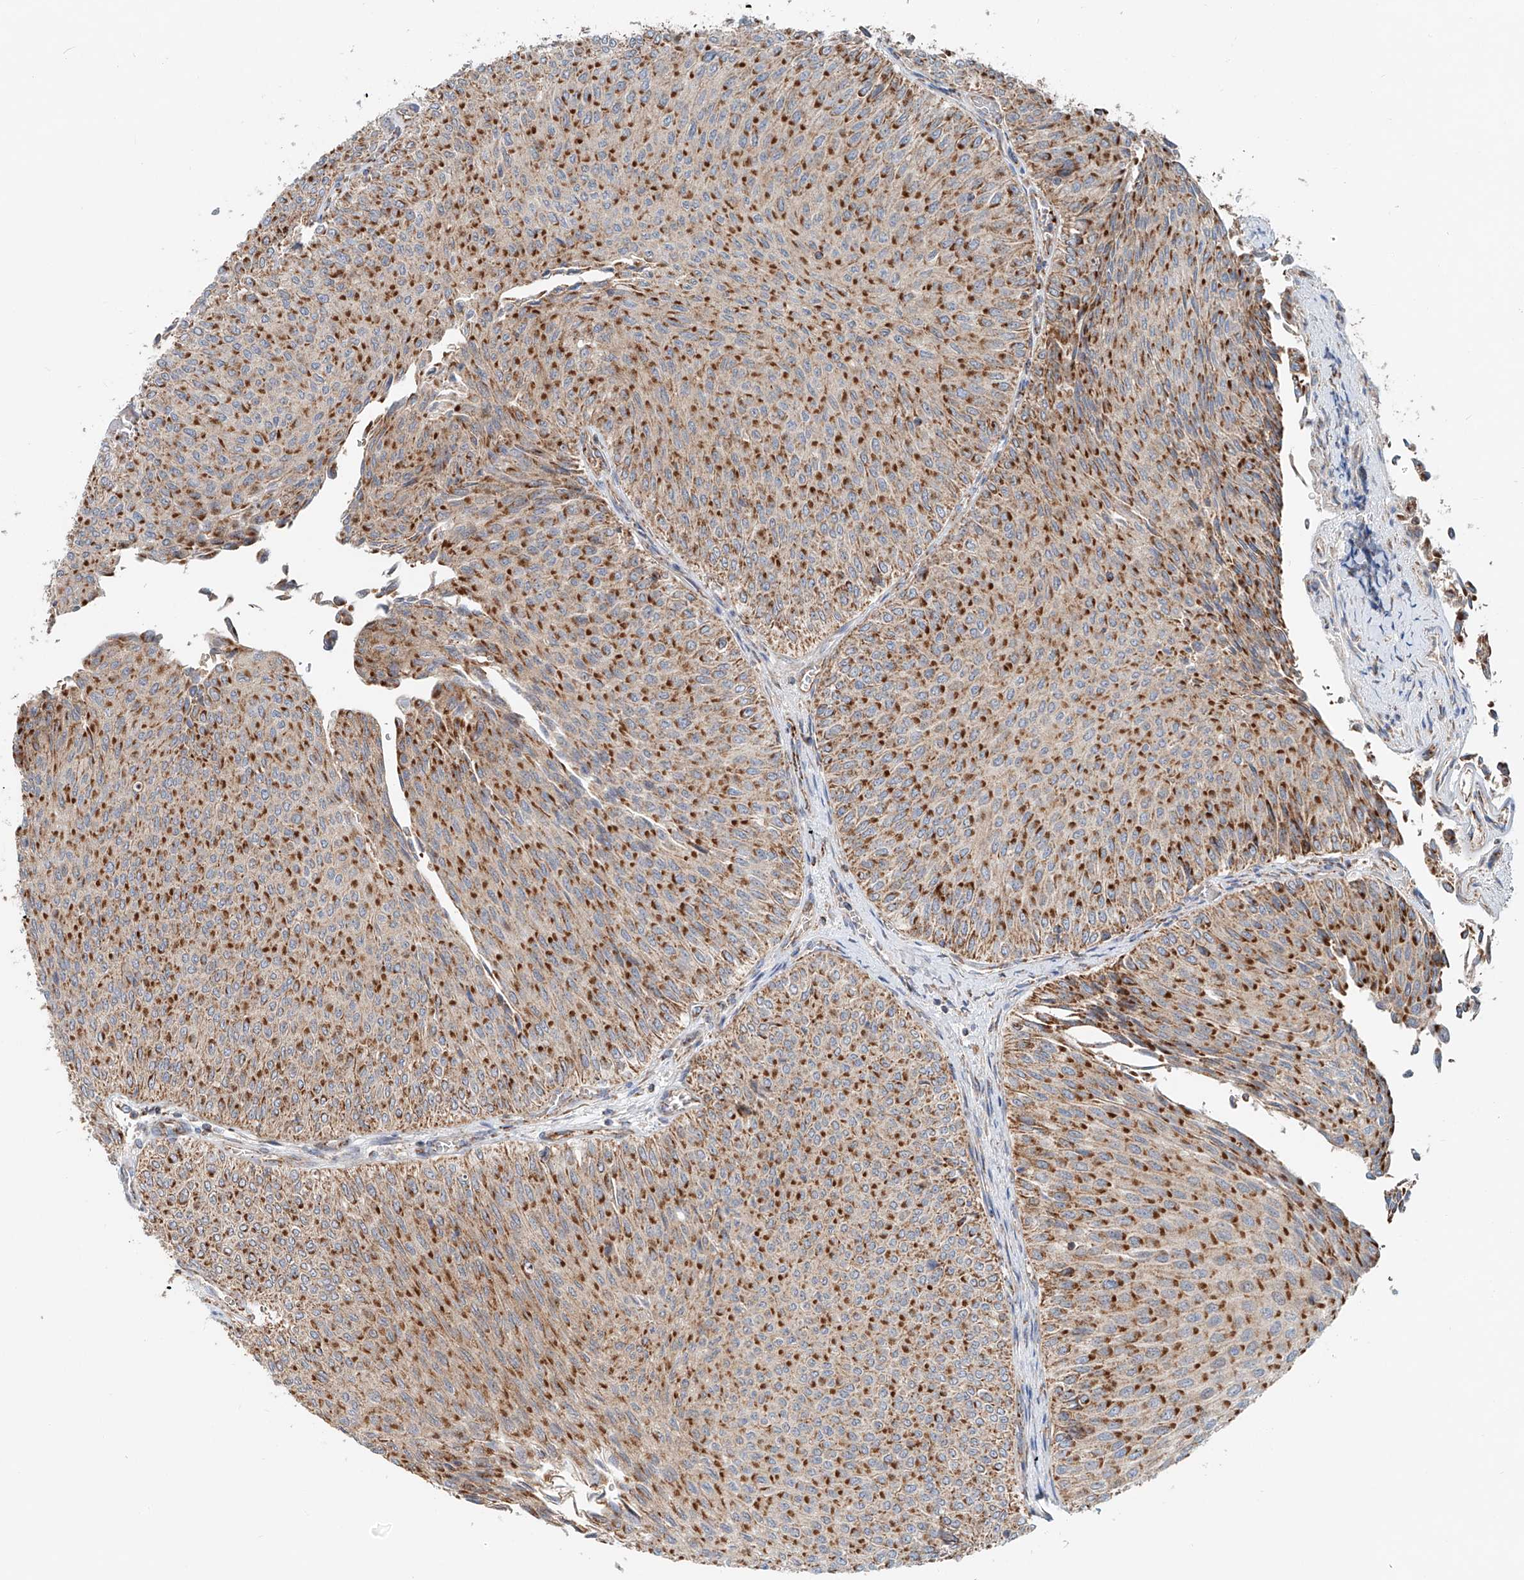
{"staining": {"intensity": "moderate", "quantity": ">75%", "location": "cytoplasmic/membranous"}, "tissue": "urothelial cancer", "cell_type": "Tumor cells", "image_type": "cancer", "snomed": [{"axis": "morphology", "description": "Urothelial carcinoma, Low grade"}, {"axis": "topography", "description": "Urinary bladder"}], "caption": "This histopathology image reveals urothelial carcinoma (low-grade) stained with immunohistochemistry to label a protein in brown. The cytoplasmic/membranous of tumor cells show moderate positivity for the protein. Nuclei are counter-stained blue.", "gene": "CARD10", "patient": {"sex": "male", "age": 78}}